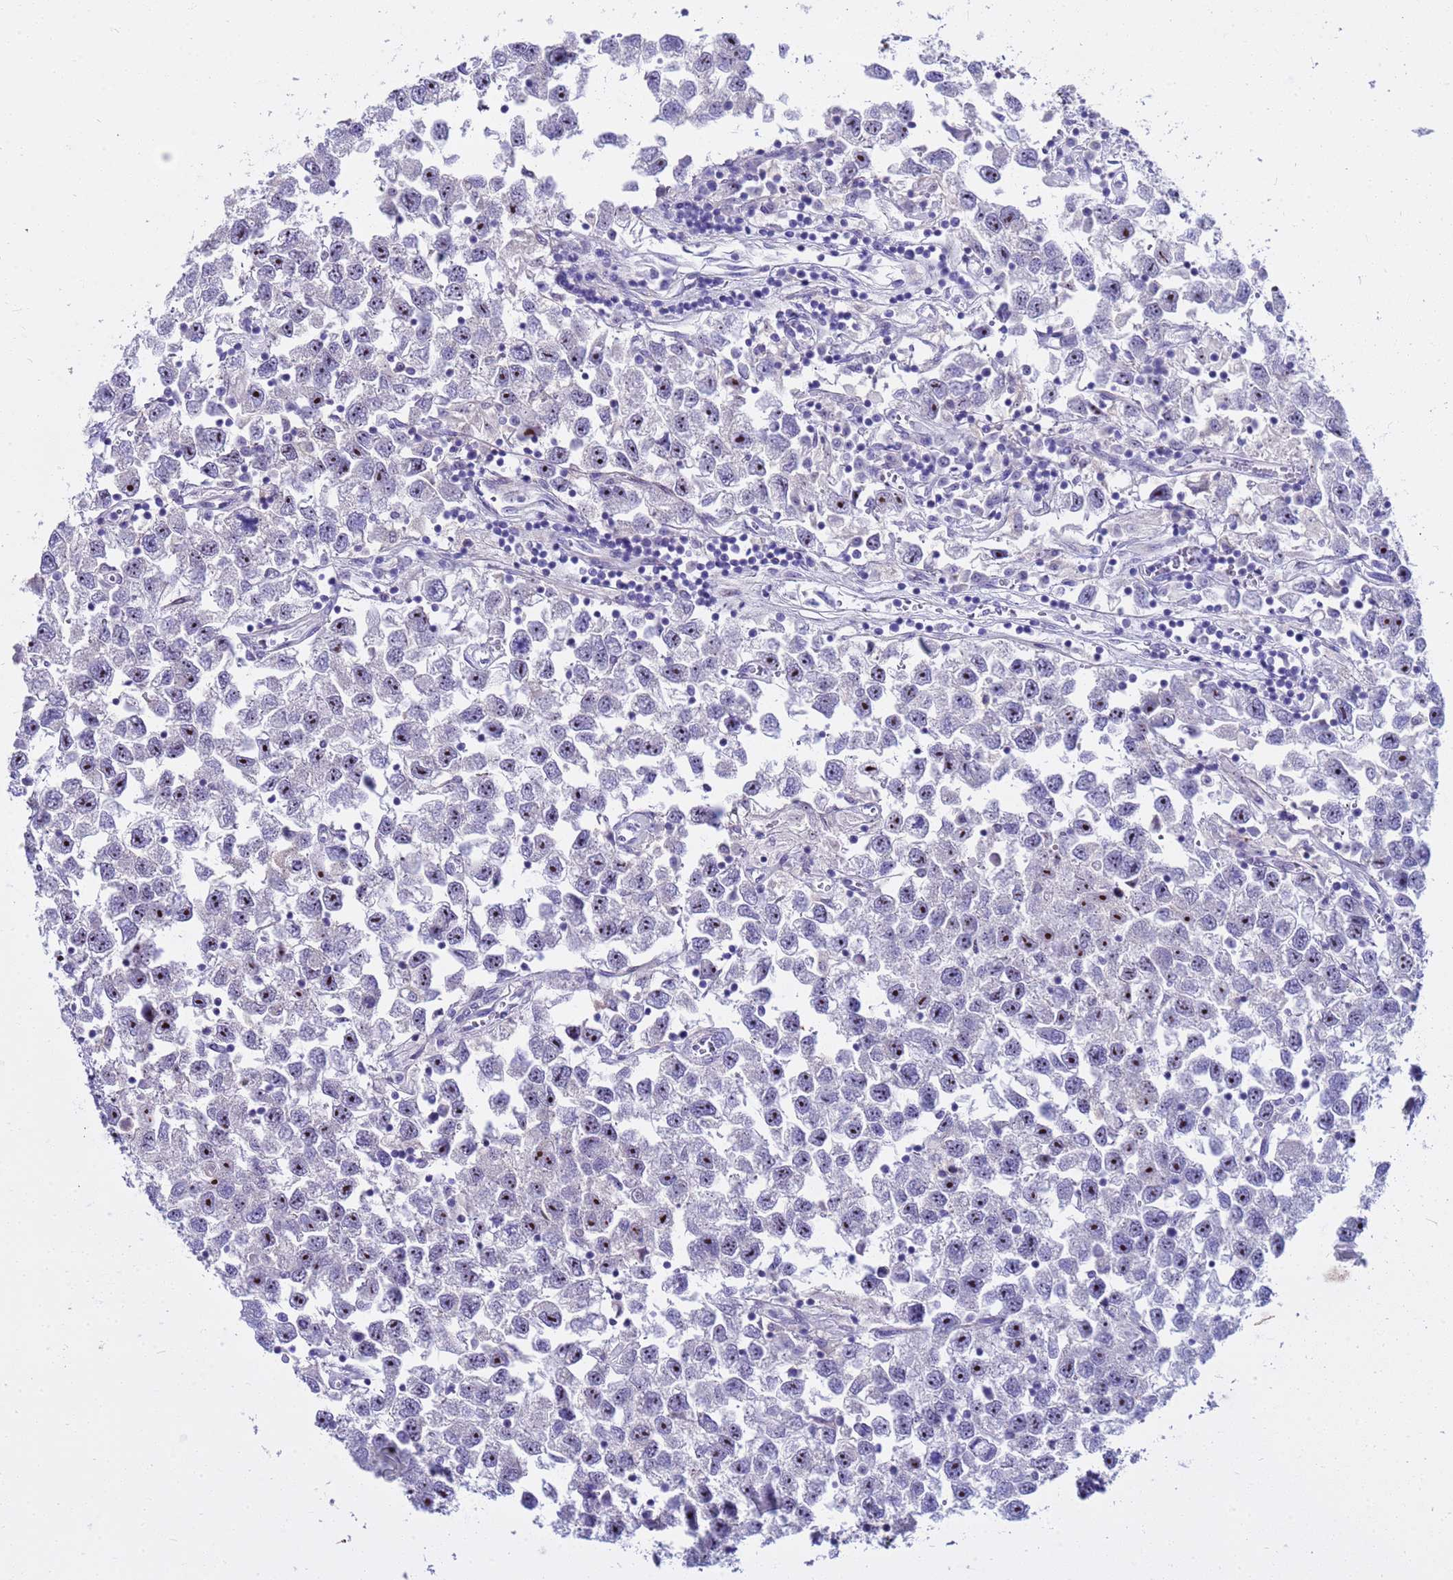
{"staining": {"intensity": "strong", "quantity": "25%-75%", "location": "nuclear"}, "tissue": "testis cancer", "cell_type": "Tumor cells", "image_type": "cancer", "snomed": [{"axis": "morphology", "description": "Seminoma, NOS"}, {"axis": "topography", "description": "Testis"}], "caption": "Protein expression analysis of human testis seminoma reveals strong nuclear staining in about 25%-75% of tumor cells. Using DAB (brown) and hematoxylin (blue) stains, captured at high magnification using brightfield microscopy.", "gene": "LRATD1", "patient": {"sex": "male", "age": 26}}